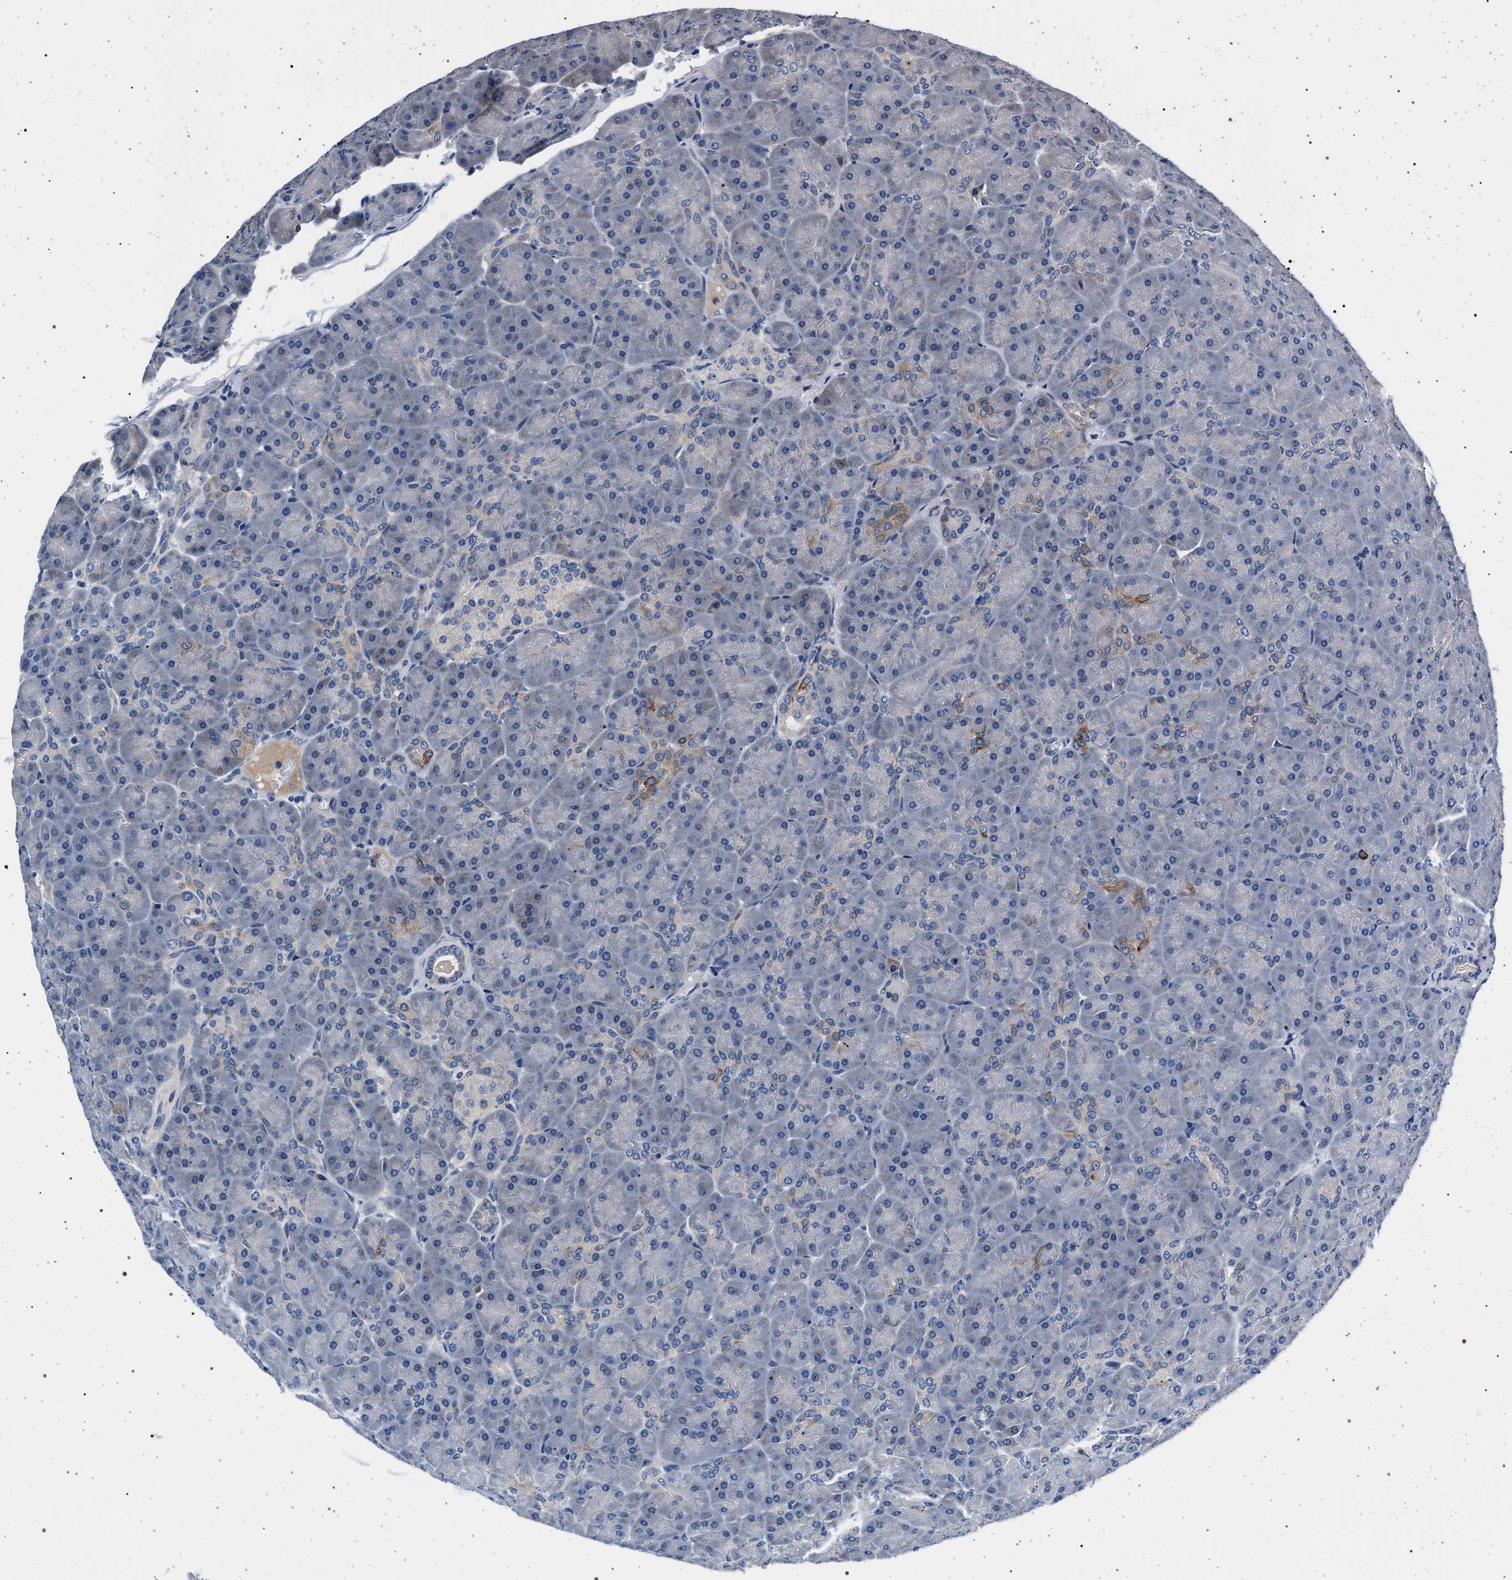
{"staining": {"intensity": "weak", "quantity": "<25%", "location": "cytoplasmic/membranous"}, "tissue": "pancreas", "cell_type": "Exocrine glandular cells", "image_type": "normal", "snomed": [{"axis": "morphology", "description": "Normal tissue, NOS"}, {"axis": "topography", "description": "Pancreas"}], "caption": "IHC micrograph of unremarkable human pancreas stained for a protein (brown), which demonstrates no positivity in exocrine glandular cells. (DAB (3,3'-diaminobenzidine) immunohistochemistry with hematoxylin counter stain).", "gene": "MAP3K2", "patient": {"sex": "male", "age": 66}}